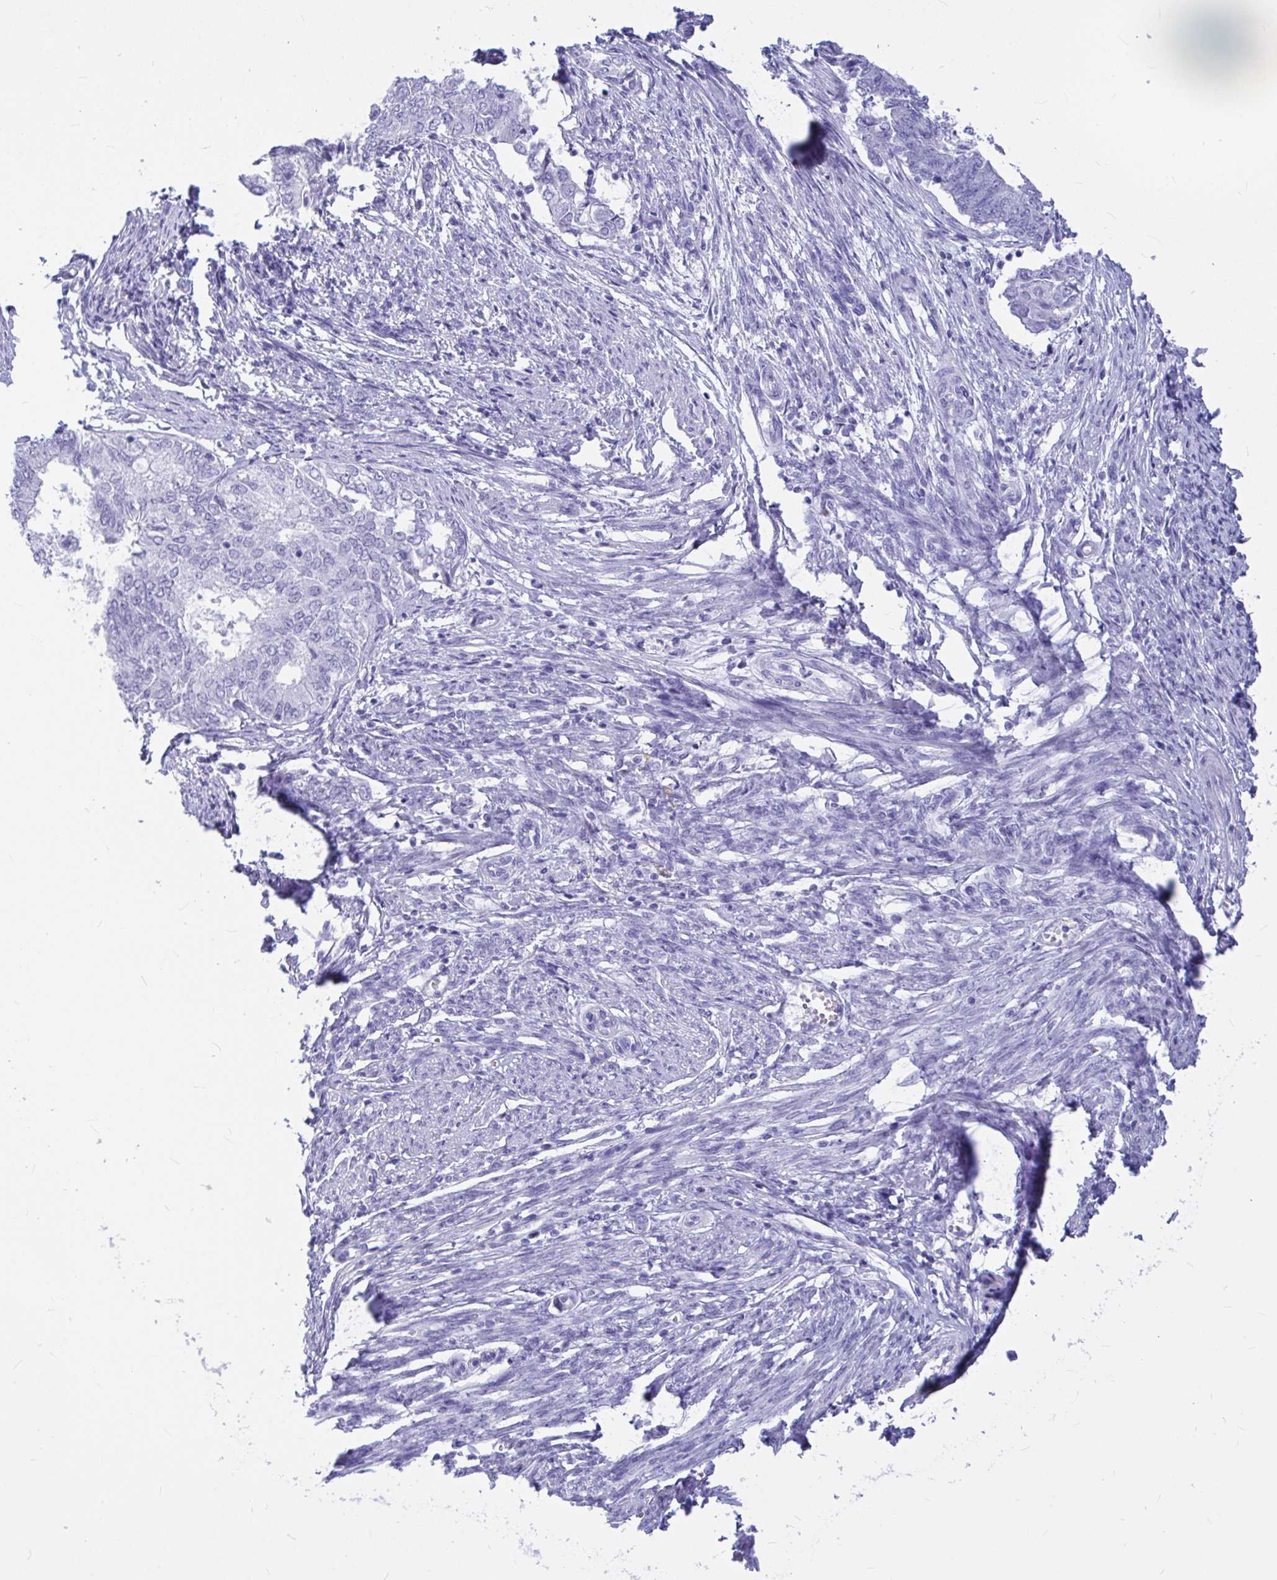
{"staining": {"intensity": "negative", "quantity": "none", "location": "none"}, "tissue": "endometrial cancer", "cell_type": "Tumor cells", "image_type": "cancer", "snomed": [{"axis": "morphology", "description": "Adenocarcinoma, NOS"}, {"axis": "topography", "description": "Endometrium"}], "caption": "Immunohistochemistry (IHC) of human adenocarcinoma (endometrial) demonstrates no staining in tumor cells.", "gene": "OR5J2", "patient": {"sex": "female", "age": 62}}